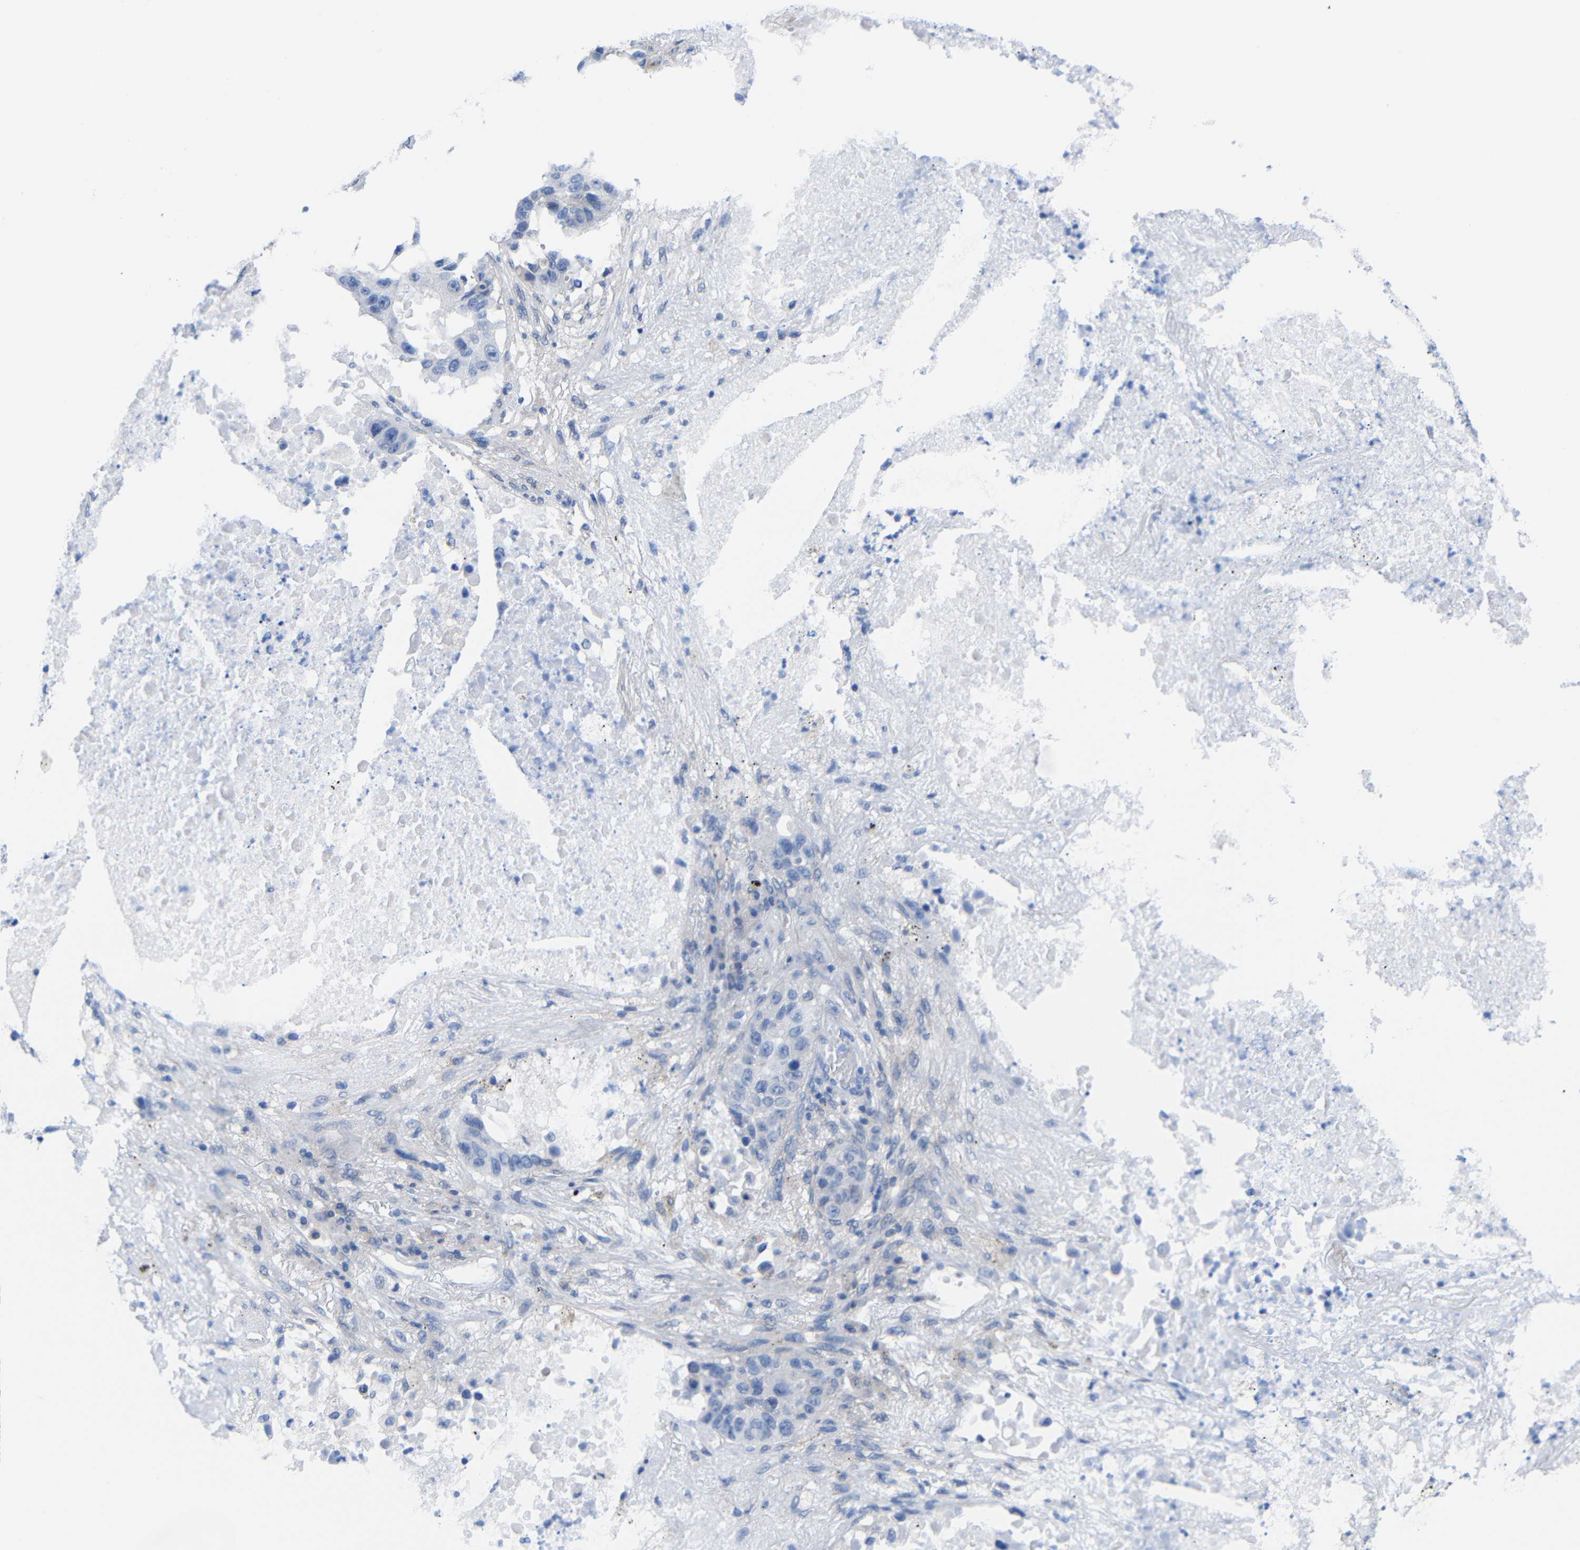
{"staining": {"intensity": "negative", "quantity": "none", "location": "none"}, "tissue": "lung cancer", "cell_type": "Tumor cells", "image_type": "cancer", "snomed": [{"axis": "morphology", "description": "Squamous cell carcinoma, NOS"}, {"axis": "topography", "description": "Lung"}], "caption": "There is no significant staining in tumor cells of squamous cell carcinoma (lung).", "gene": "PEBP1", "patient": {"sex": "male", "age": 57}}